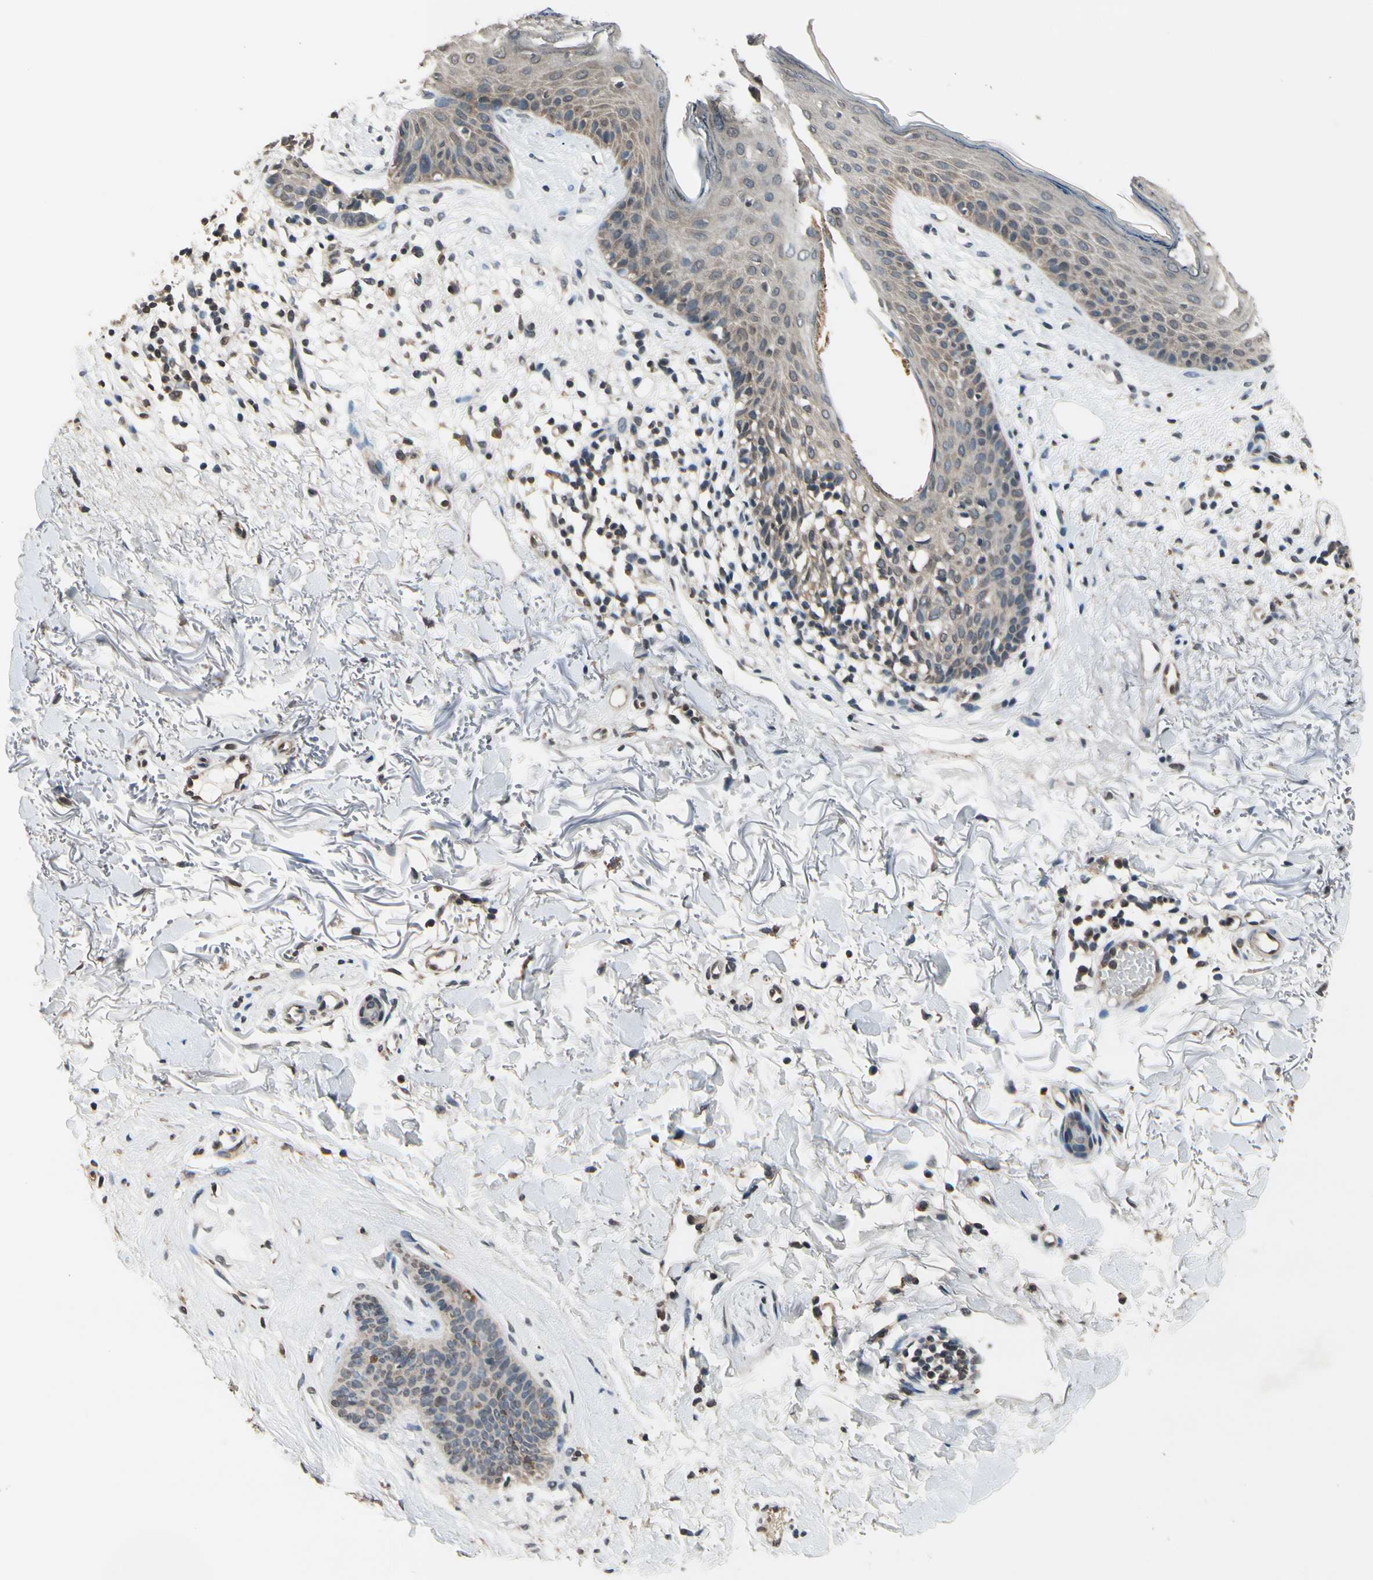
{"staining": {"intensity": "weak", "quantity": ">75%", "location": "cytoplasmic/membranous"}, "tissue": "skin cancer", "cell_type": "Tumor cells", "image_type": "cancer", "snomed": [{"axis": "morphology", "description": "Basal cell carcinoma"}, {"axis": "topography", "description": "Skin"}], "caption": "Immunohistochemical staining of skin cancer (basal cell carcinoma) demonstrates weak cytoplasmic/membranous protein expression in approximately >75% of tumor cells. Nuclei are stained in blue.", "gene": "GCLC", "patient": {"sex": "female", "age": 70}}